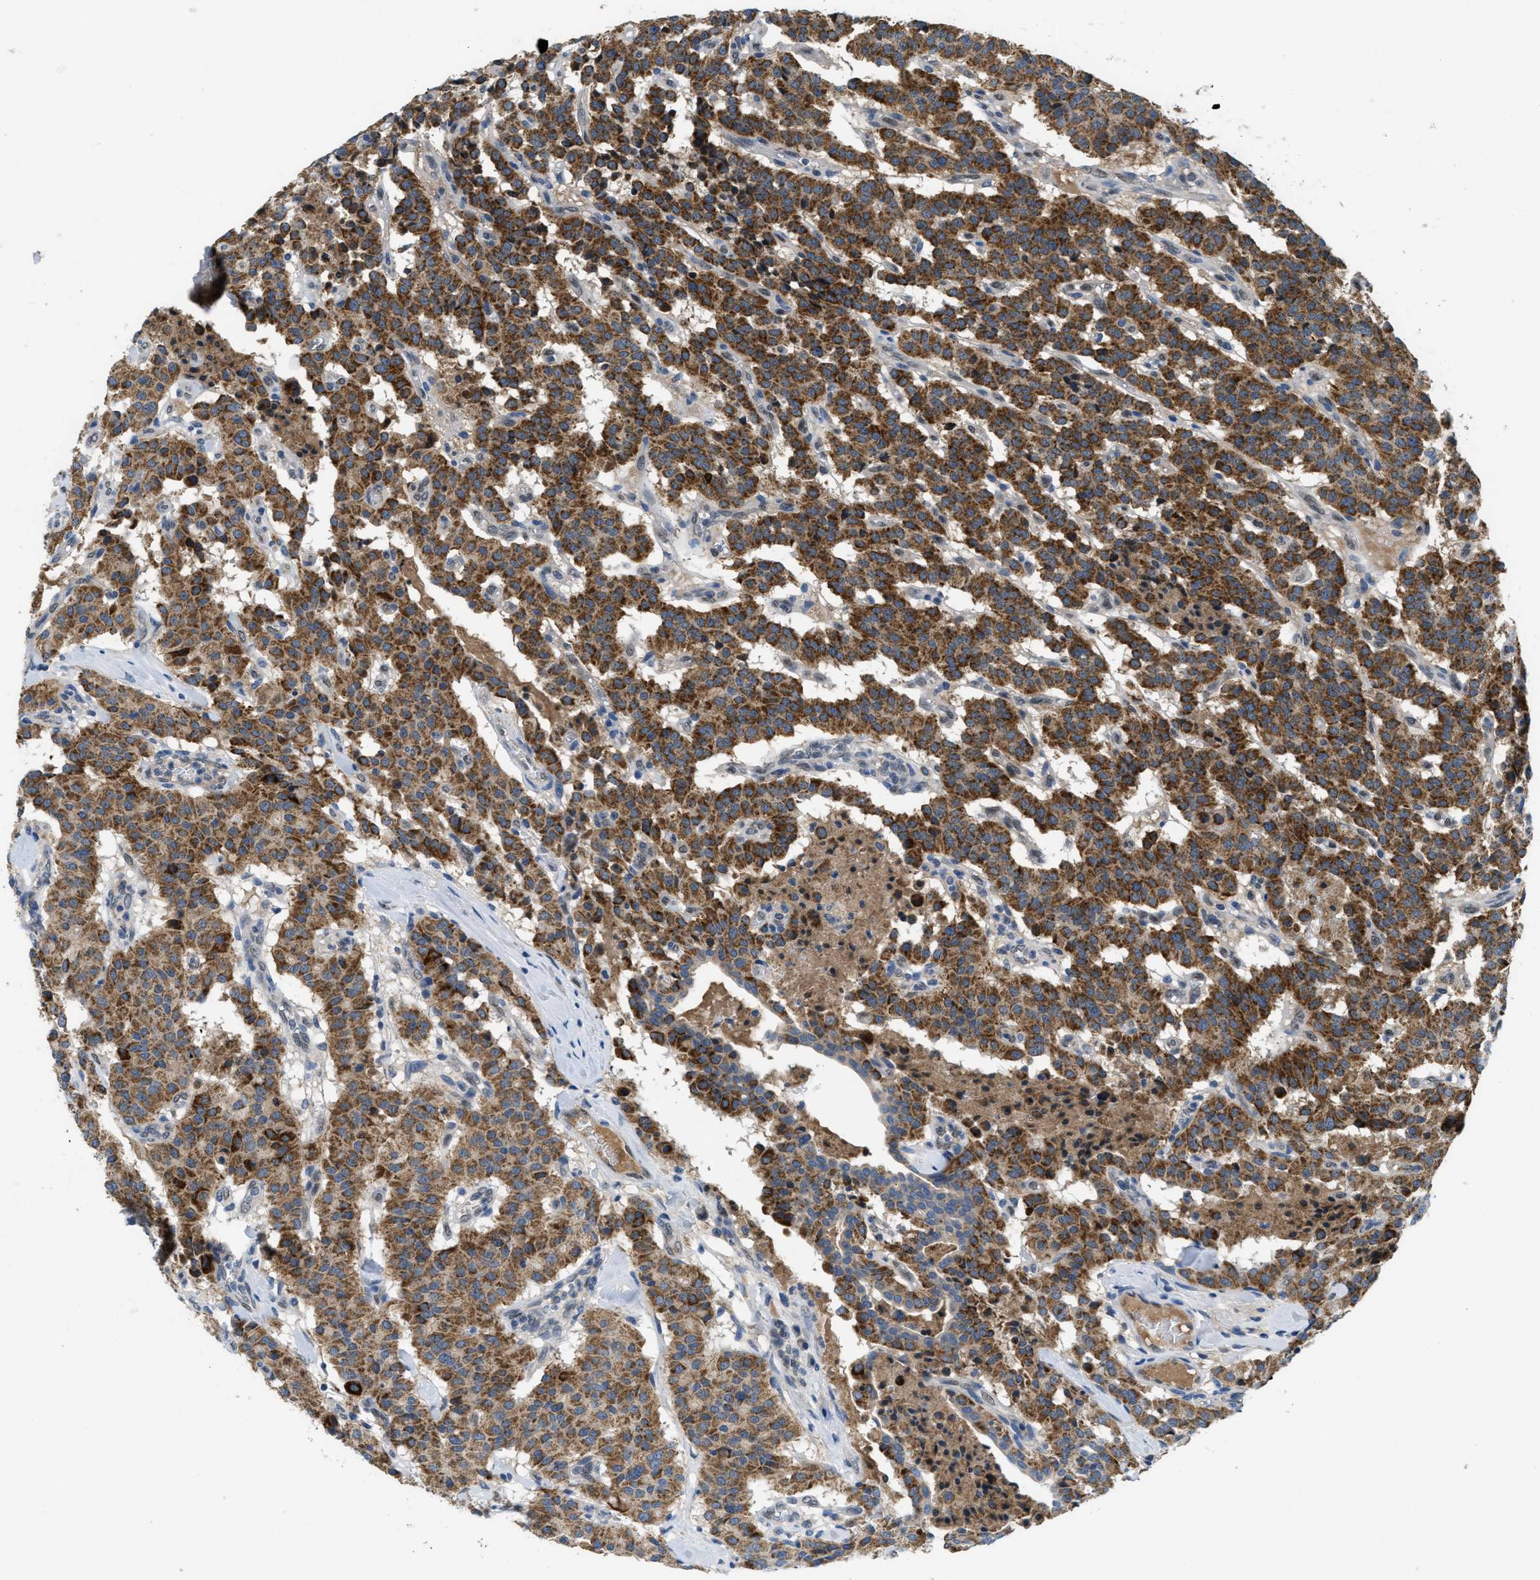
{"staining": {"intensity": "strong", "quantity": ">75%", "location": "cytoplasmic/membranous"}, "tissue": "carcinoid", "cell_type": "Tumor cells", "image_type": "cancer", "snomed": [{"axis": "morphology", "description": "Carcinoid, malignant, NOS"}, {"axis": "topography", "description": "Lung"}], "caption": "Malignant carcinoid stained for a protein (brown) shows strong cytoplasmic/membranous positive expression in about >75% of tumor cells.", "gene": "PNKD", "patient": {"sex": "male", "age": 30}}